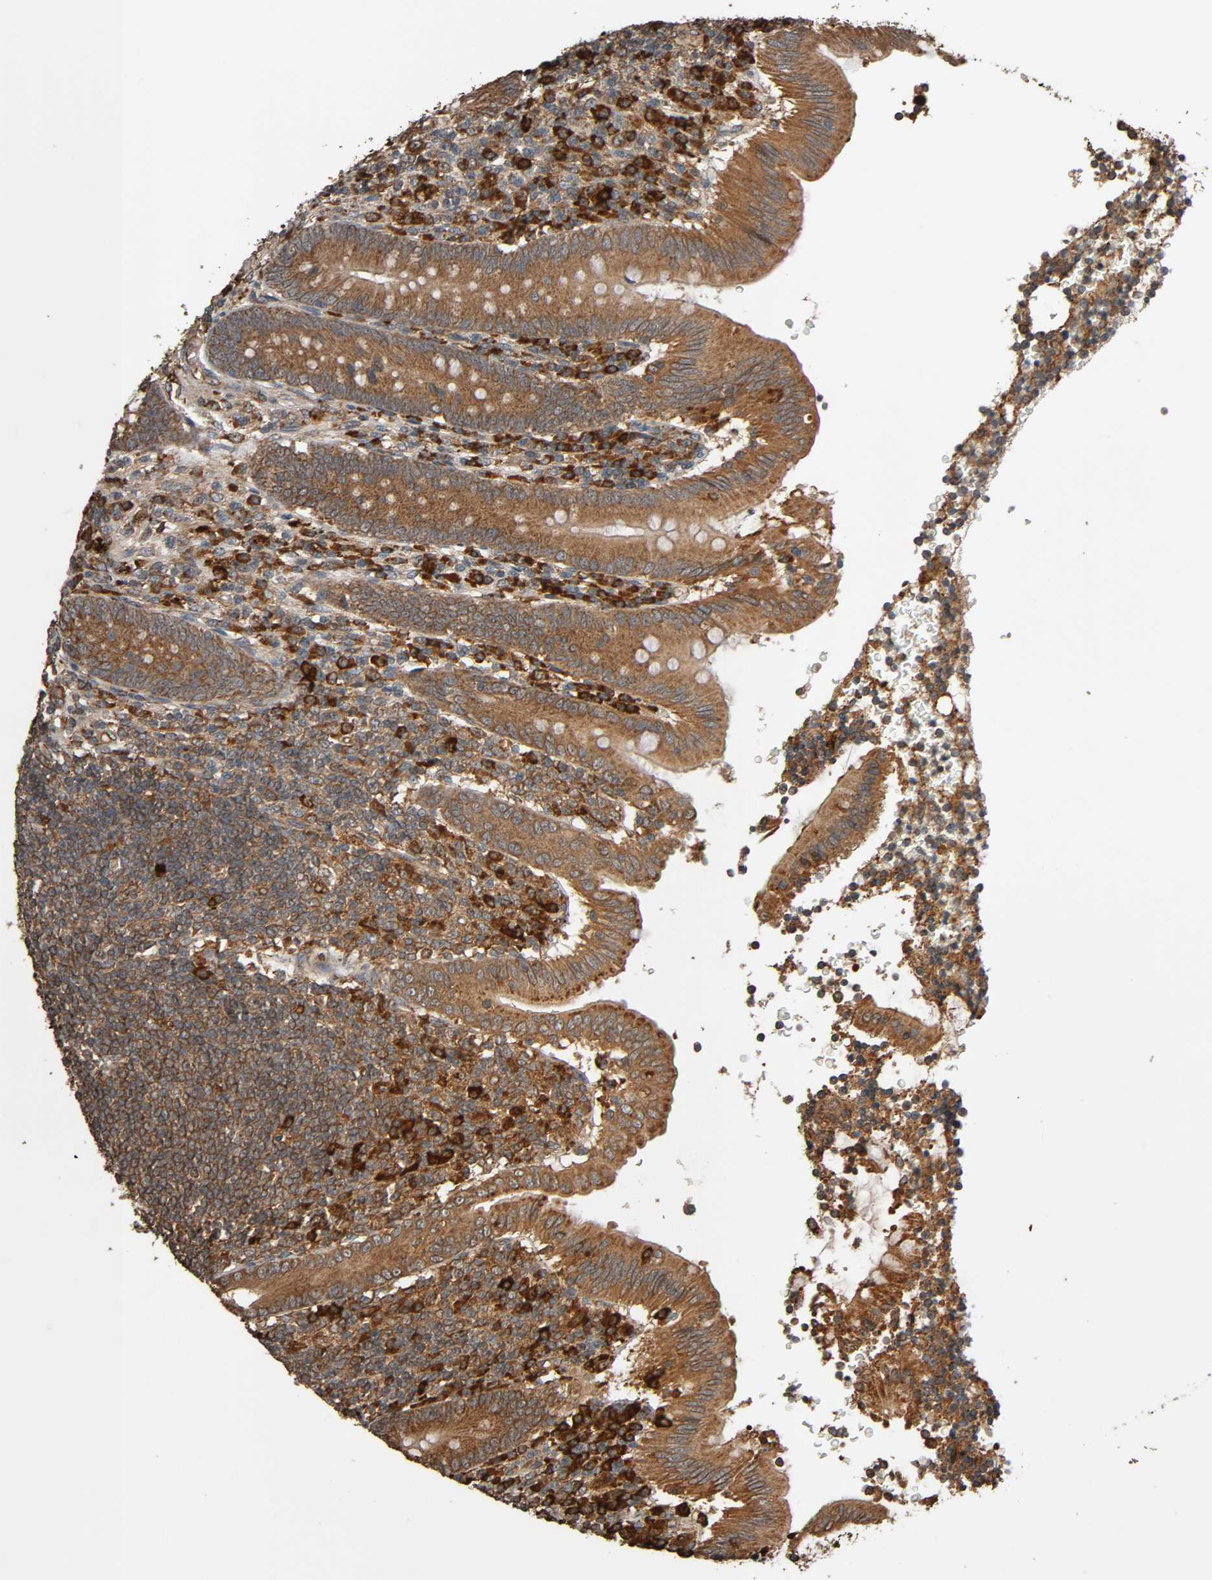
{"staining": {"intensity": "strong", "quantity": ">75%", "location": "cytoplasmic/membranous"}, "tissue": "appendix", "cell_type": "Glandular cells", "image_type": "normal", "snomed": [{"axis": "morphology", "description": "Normal tissue, NOS"}, {"axis": "morphology", "description": "Inflammation, NOS"}, {"axis": "topography", "description": "Appendix"}], "caption": "A high-resolution micrograph shows IHC staining of benign appendix, which demonstrates strong cytoplasmic/membranous positivity in approximately >75% of glandular cells.", "gene": "MAP3K8", "patient": {"sex": "male", "age": 46}}